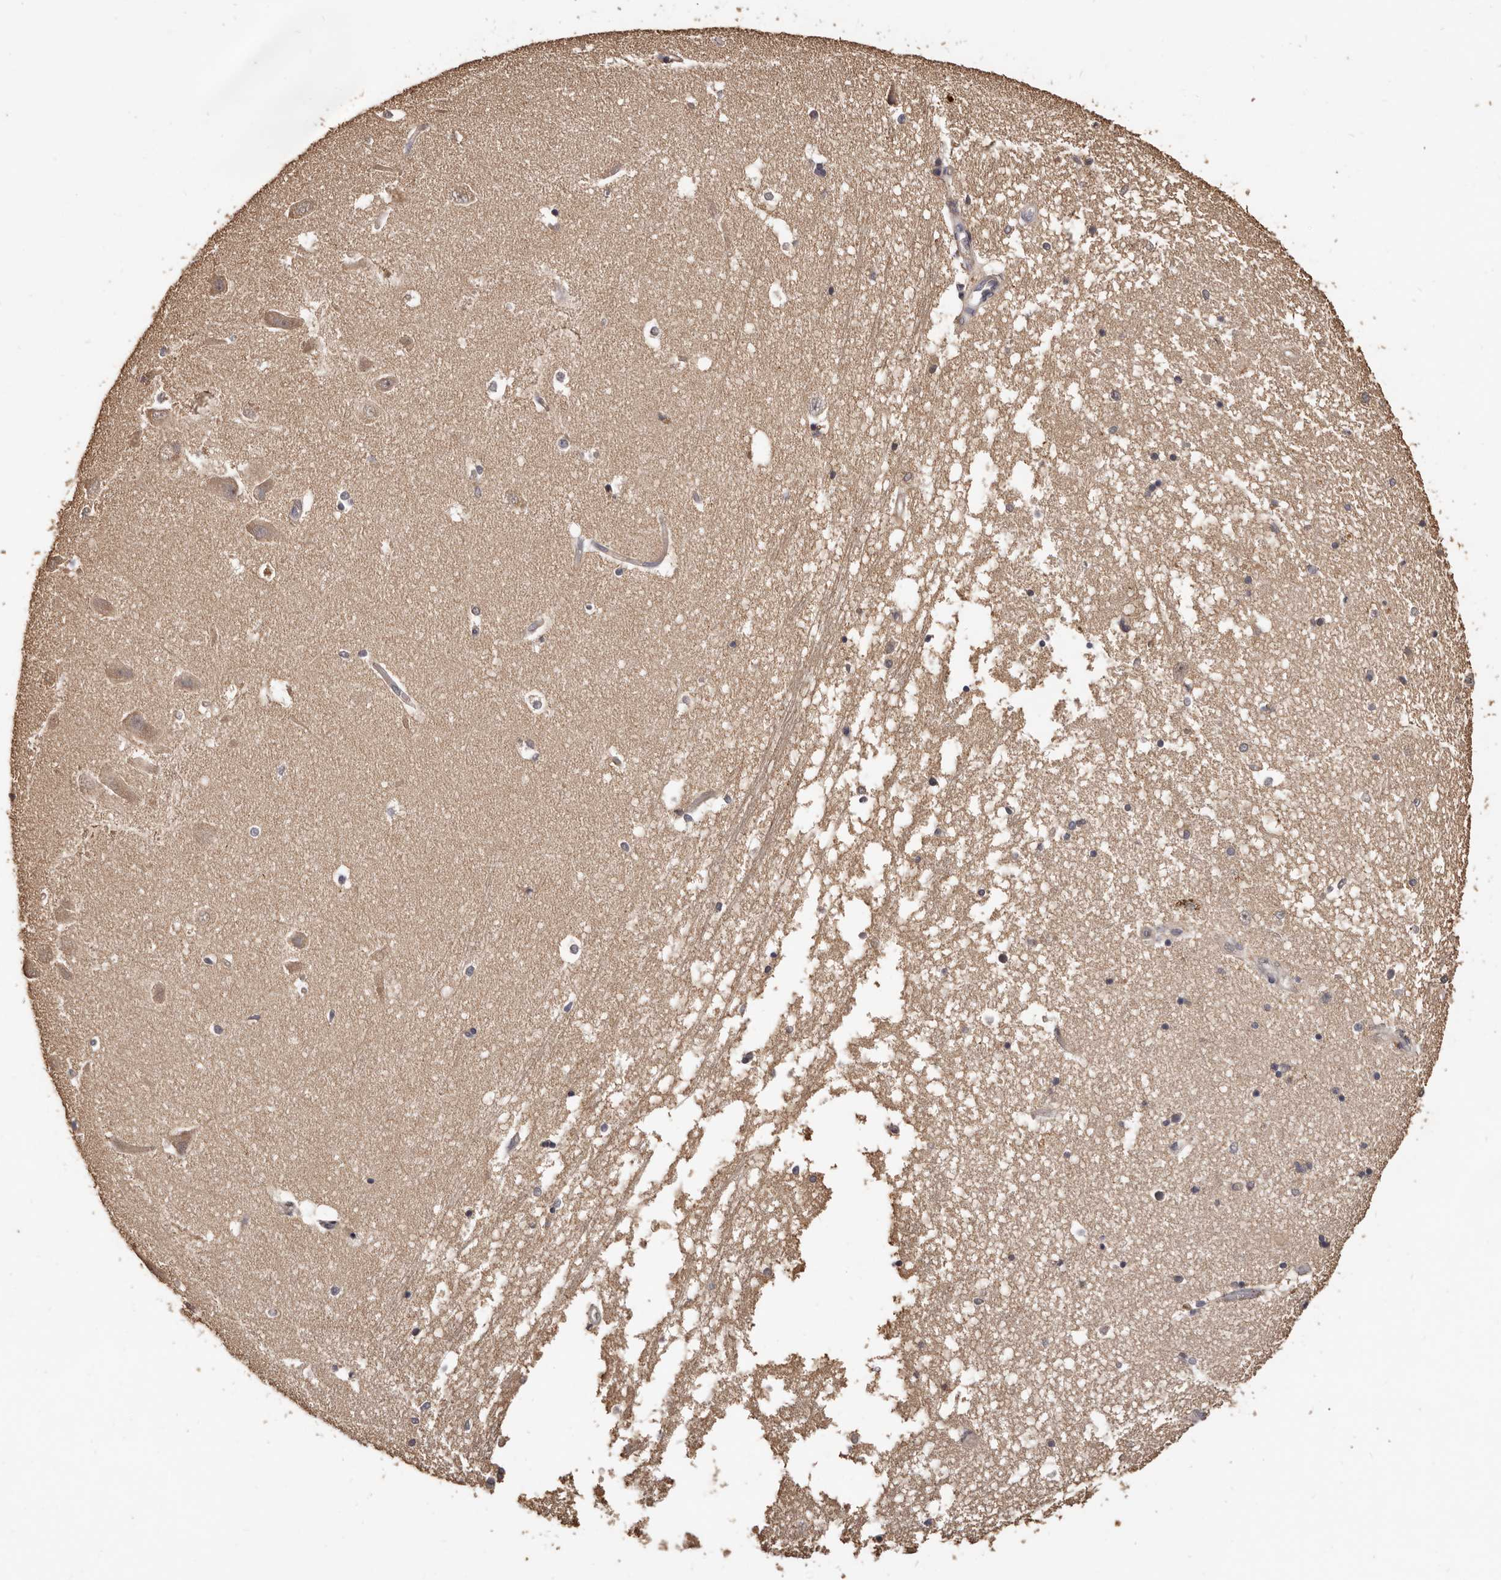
{"staining": {"intensity": "weak", "quantity": "<25%", "location": "cytoplasmic/membranous"}, "tissue": "hippocampus", "cell_type": "Glial cells", "image_type": "normal", "snomed": [{"axis": "morphology", "description": "Normal tissue, NOS"}, {"axis": "topography", "description": "Hippocampus"}], "caption": "The photomicrograph shows no significant staining in glial cells of hippocampus. (Brightfield microscopy of DAB (3,3'-diaminobenzidine) immunohistochemistry at high magnification).", "gene": "INAVA", "patient": {"sex": "male", "age": 45}}